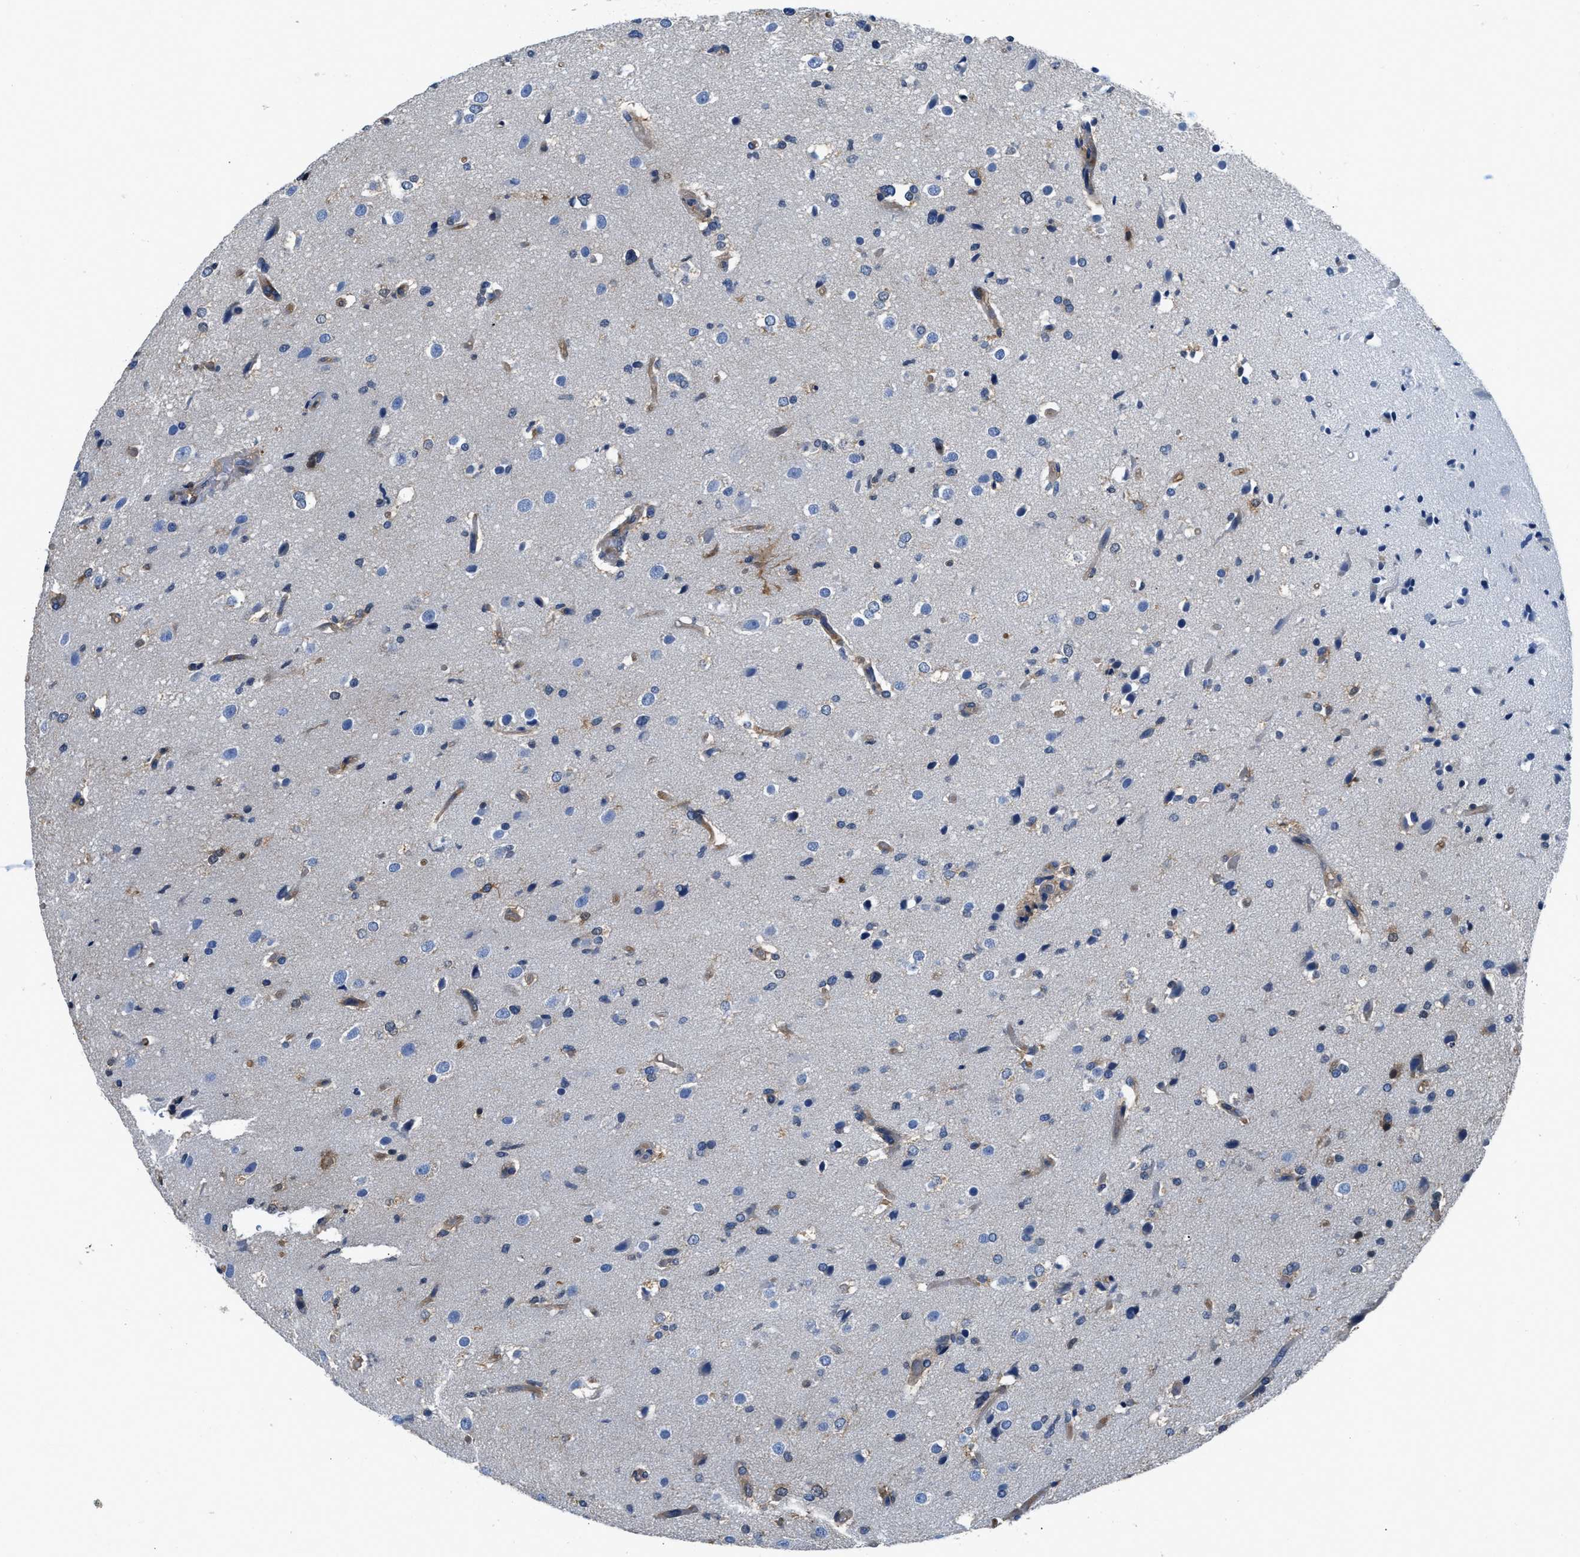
{"staining": {"intensity": "weak", "quantity": "<25%", "location": "cytoplasmic/membranous"}, "tissue": "glioma", "cell_type": "Tumor cells", "image_type": "cancer", "snomed": [{"axis": "morphology", "description": "Glioma, malignant, High grade"}, {"axis": "topography", "description": "Brain"}], "caption": "Immunohistochemical staining of human high-grade glioma (malignant) reveals no significant staining in tumor cells.", "gene": "PKM", "patient": {"sex": "male", "age": 33}}